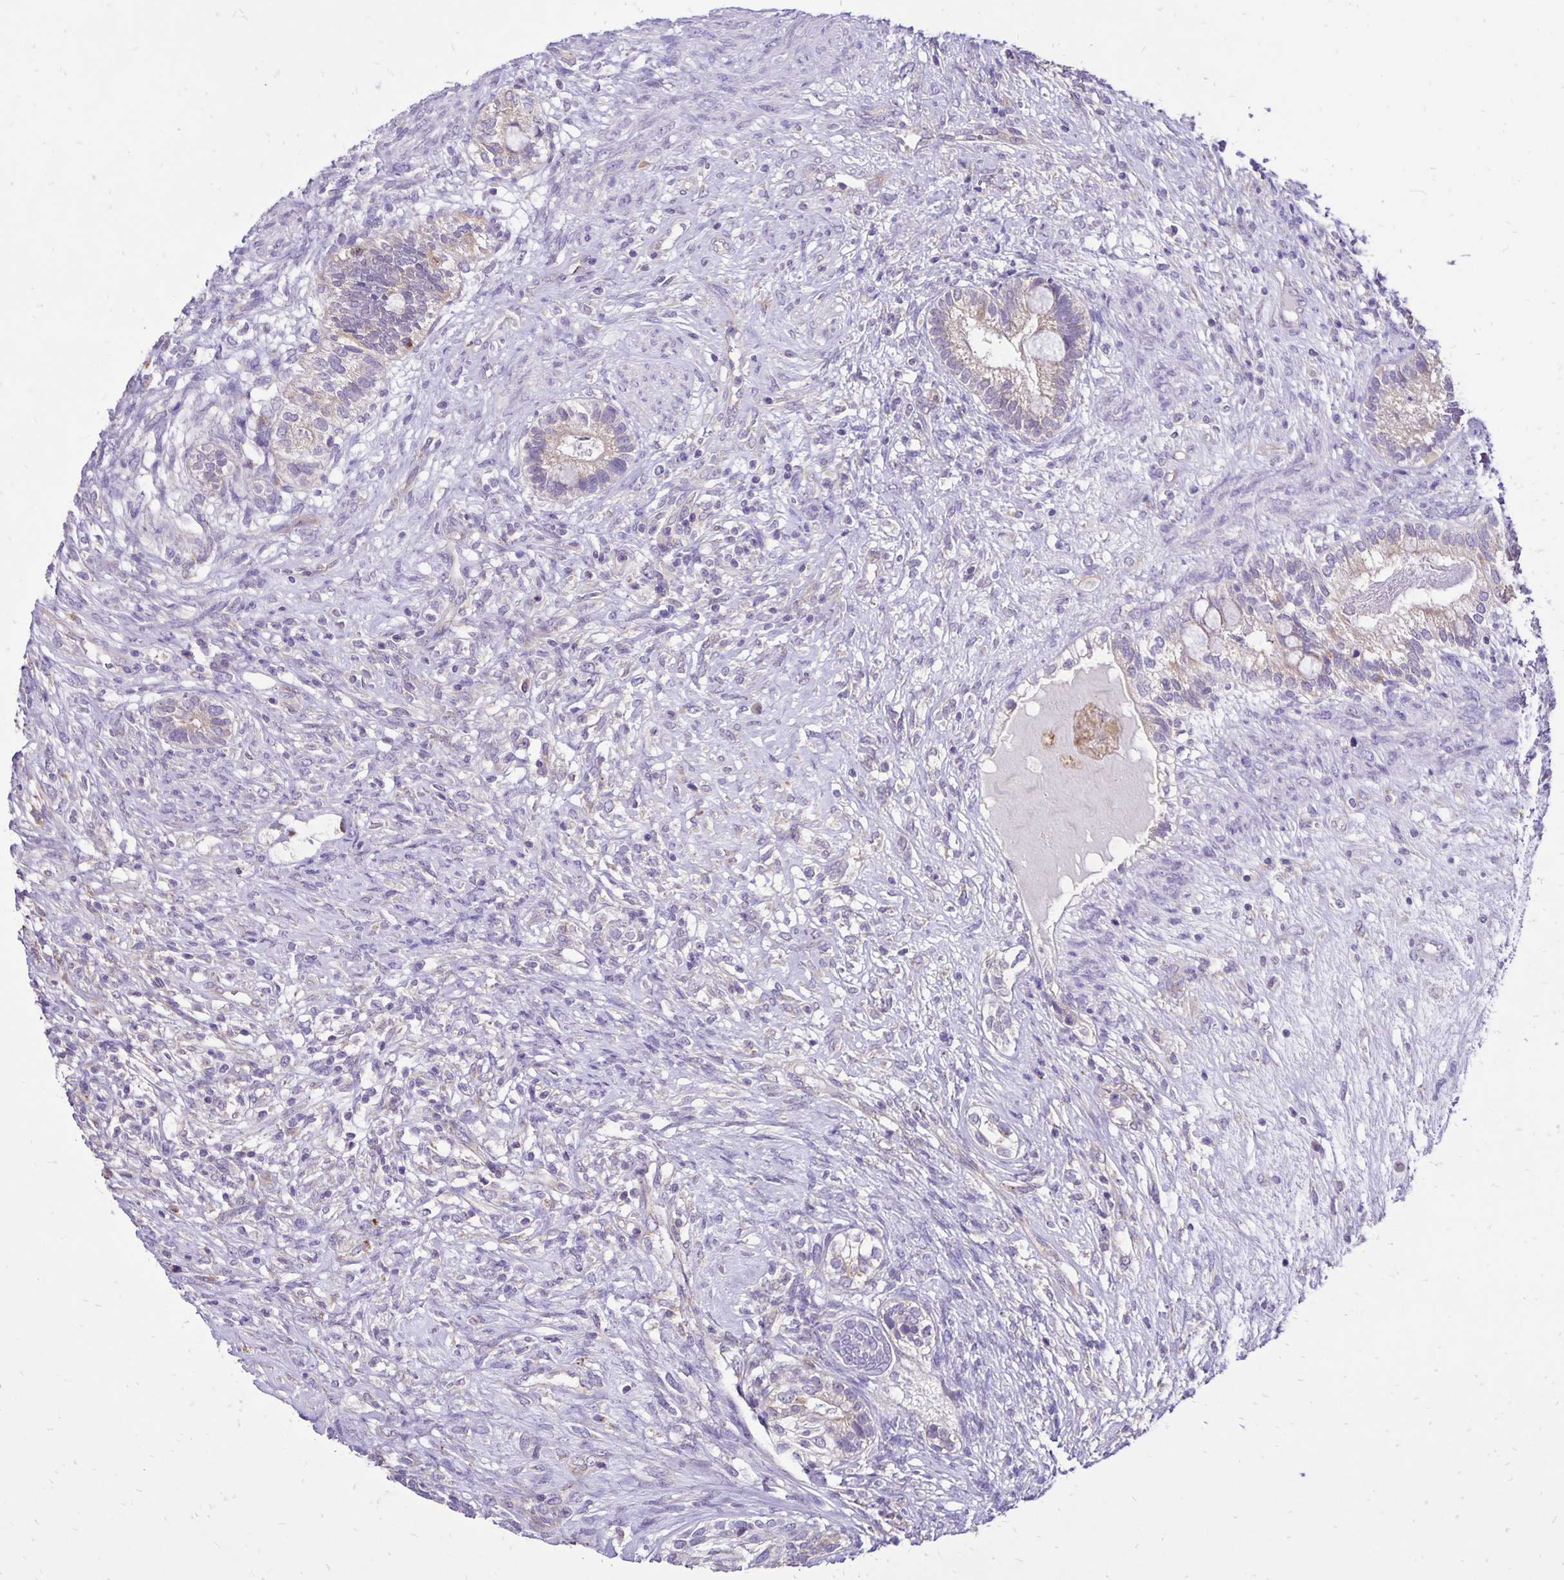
{"staining": {"intensity": "negative", "quantity": "none", "location": "none"}, "tissue": "testis cancer", "cell_type": "Tumor cells", "image_type": "cancer", "snomed": [{"axis": "morphology", "description": "Seminoma, NOS"}, {"axis": "morphology", "description": "Carcinoma, Embryonal, NOS"}, {"axis": "topography", "description": "Testis"}], "caption": "The histopathology image displays no staining of tumor cells in testis seminoma. (Stains: DAB (3,3'-diaminobenzidine) immunohistochemistry with hematoxylin counter stain, Microscopy: brightfield microscopy at high magnification).", "gene": "EIF5A", "patient": {"sex": "male", "age": 41}}